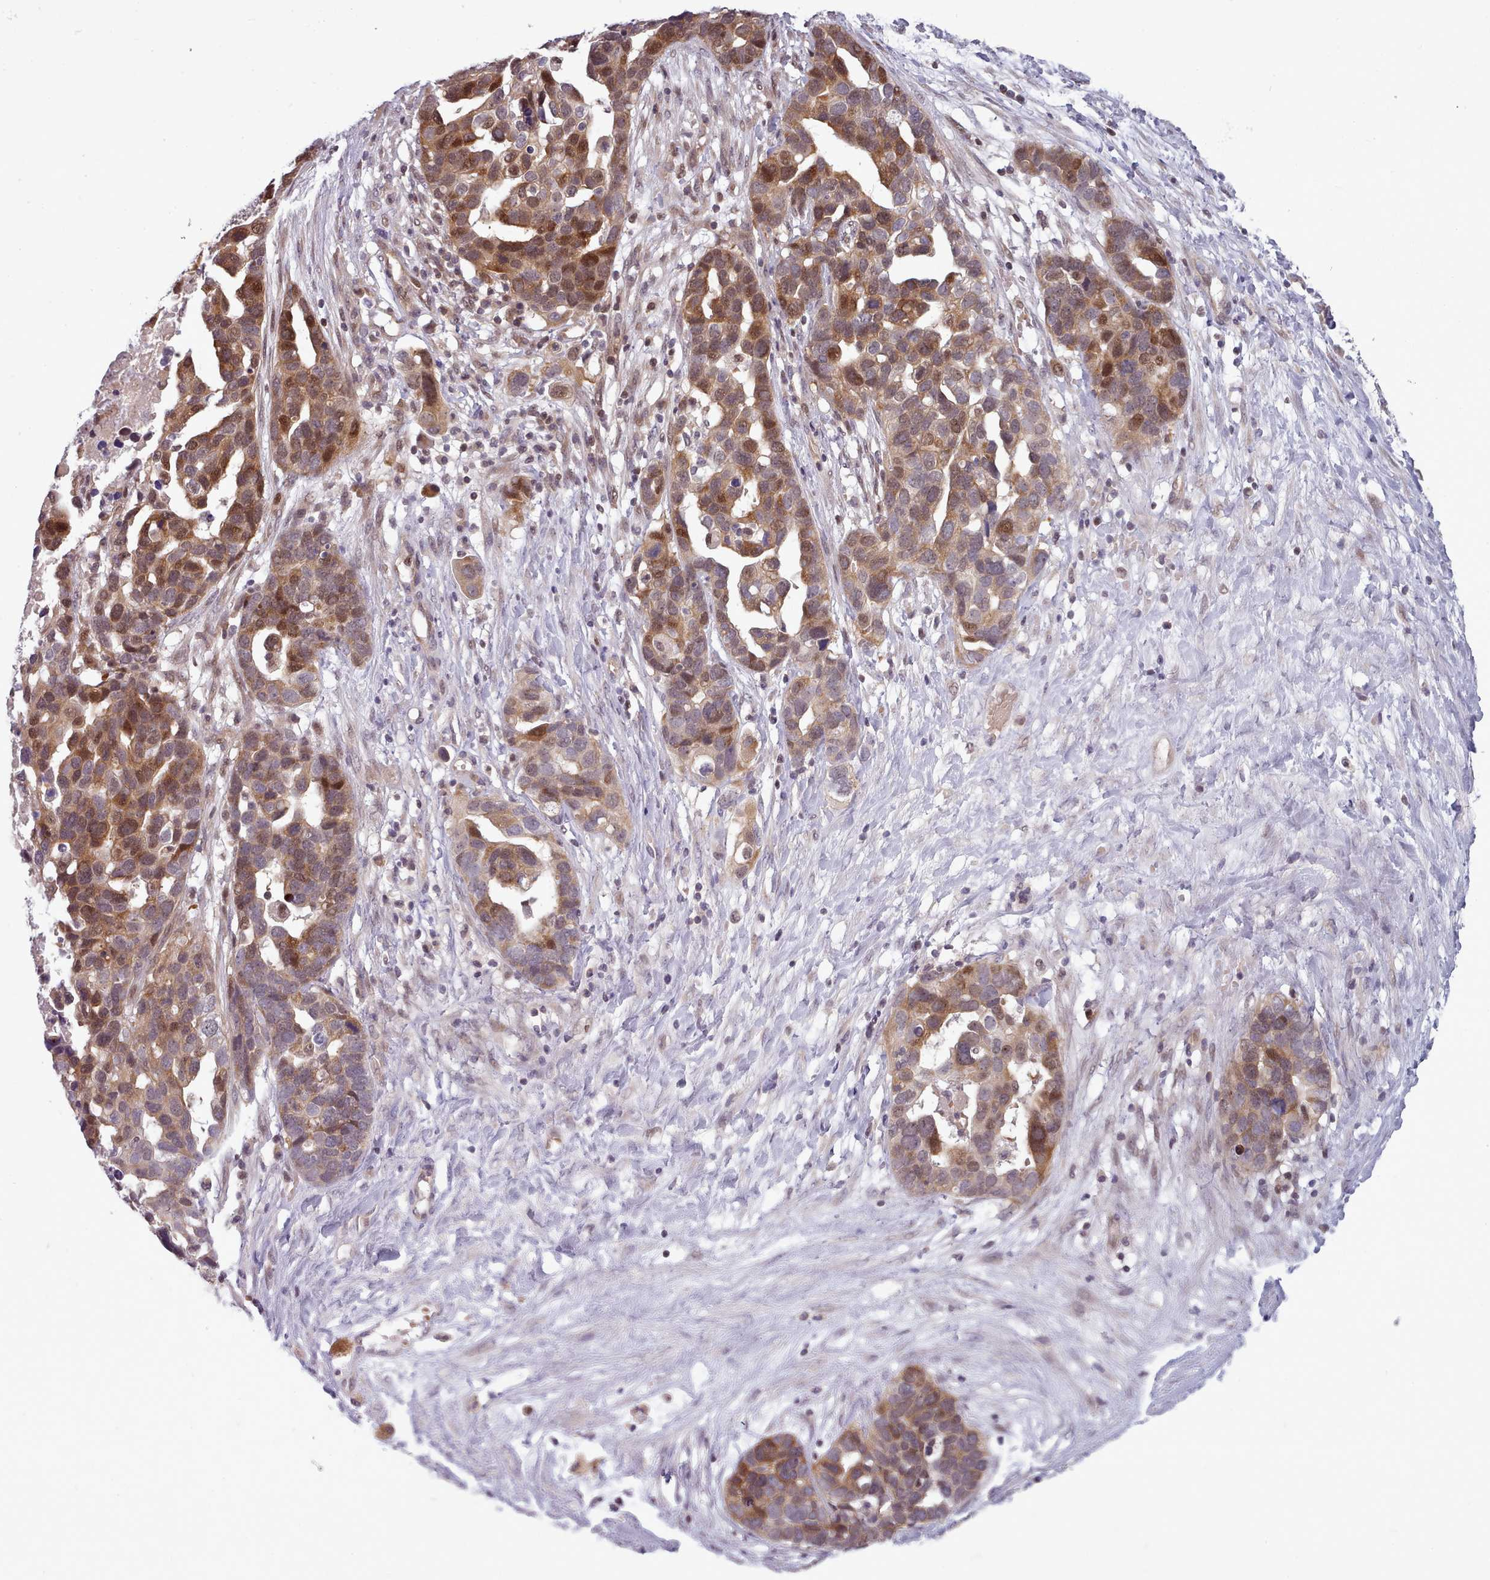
{"staining": {"intensity": "moderate", "quantity": ">75%", "location": "cytoplasmic/membranous"}, "tissue": "ovarian cancer", "cell_type": "Tumor cells", "image_type": "cancer", "snomed": [{"axis": "morphology", "description": "Cystadenocarcinoma, serous, NOS"}, {"axis": "topography", "description": "Ovary"}], "caption": "An immunohistochemistry (IHC) image of neoplastic tissue is shown. Protein staining in brown highlights moderate cytoplasmic/membranous positivity in ovarian serous cystadenocarcinoma within tumor cells.", "gene": "CLNS1A", "patient": {"sex": "female", "age": 54}}